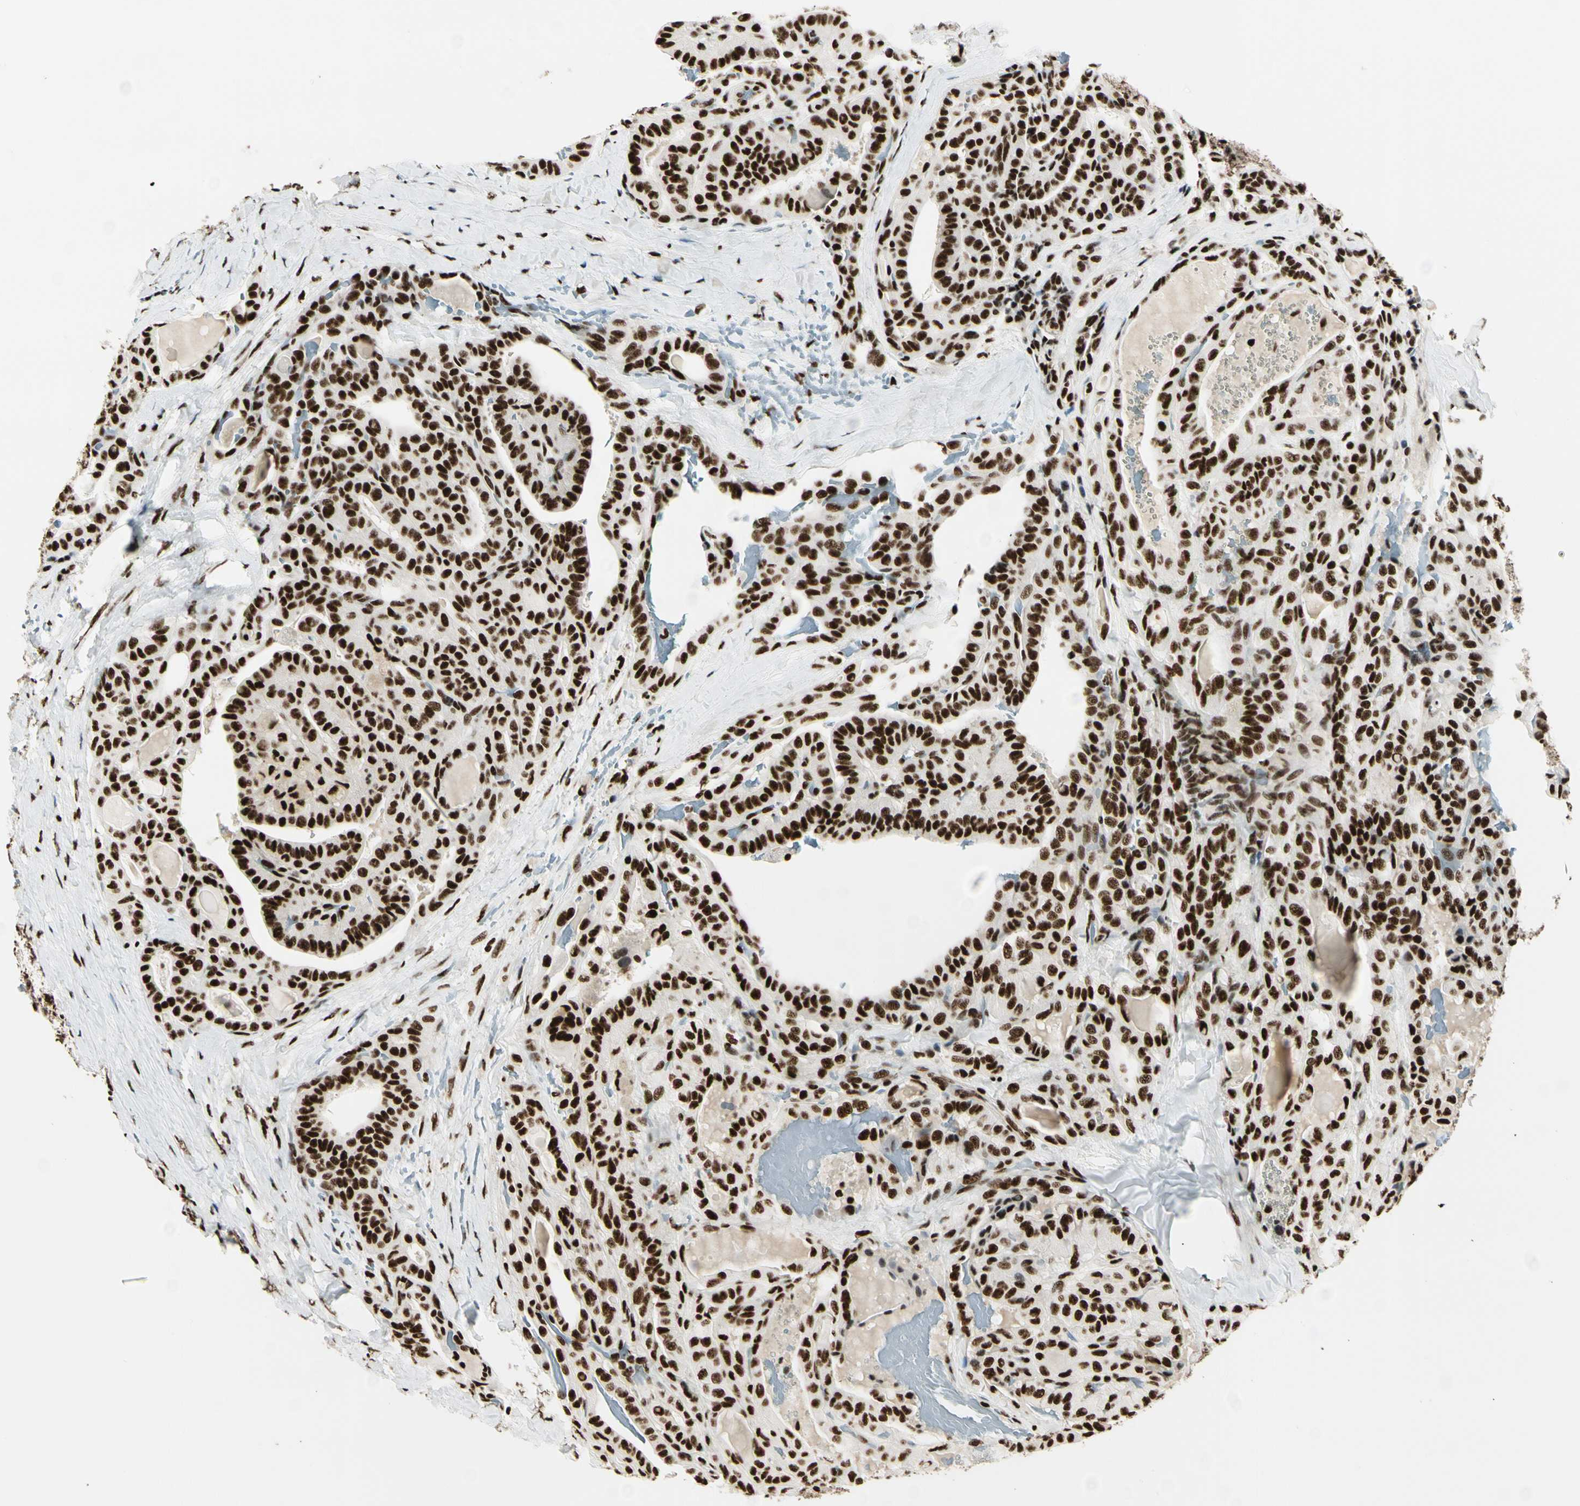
{"staining": {"intensity": "strong", "quantity": ">75%", "location": "nuclear"}, "tissue": "thyroid cancer", "cell_type": "Tumor cells", "image_type": "cancer", "snomed": [{"axis": "morphology", "description": "Papillary adenocarcinoma, NOS"}, {"axis": "topography", "description": "Thyroid gland"}], "caption": "Immunohistochemistry photomicrograph of neoplastic tissue: thyroid papillary adenocarcinoma stained using immunohistochemistry (IHC) reveals high levels of strong protein expression localized specifically in the nuclear of tumor cells, appearing as a nuclear brown color.", "gene": "CCAR1", "patient": {"sex": "male", "age": 77}}